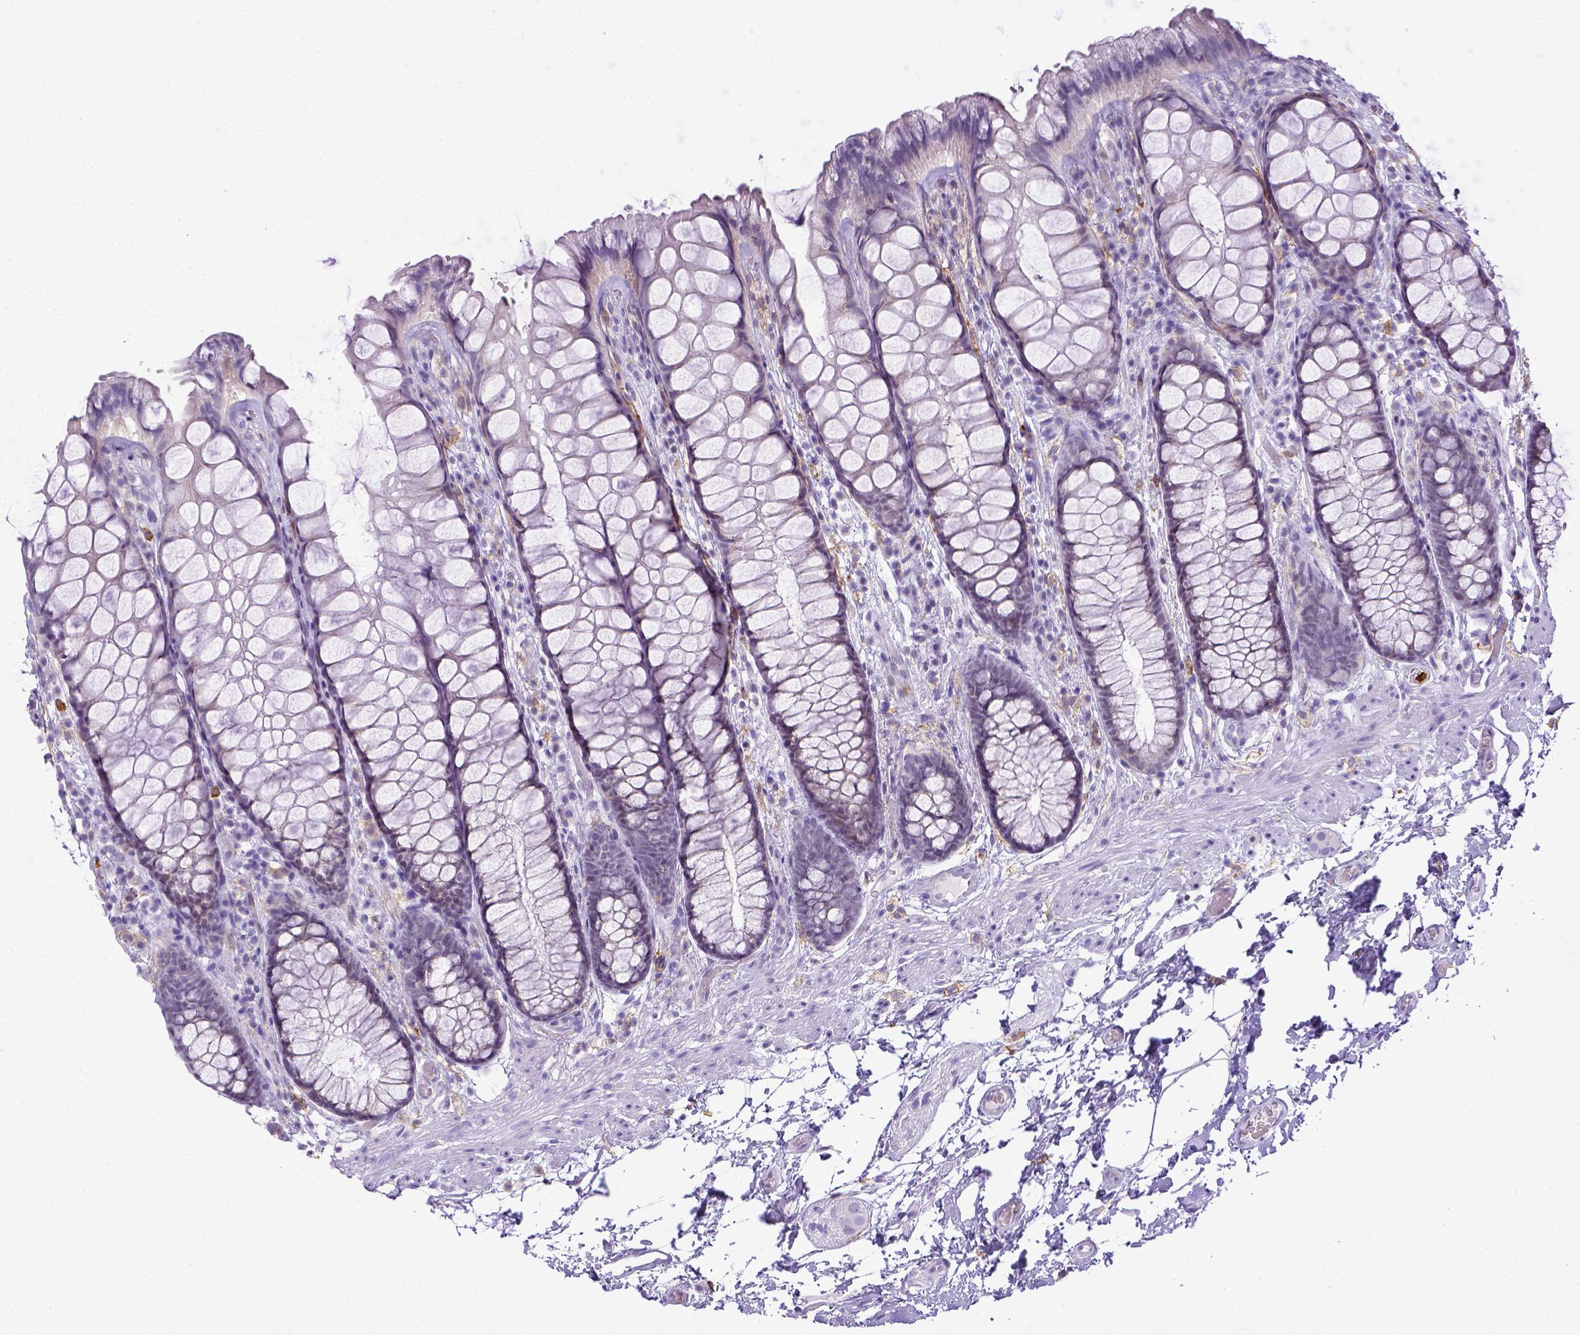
{"staining": {"intensity": "negative", "quantity": "none", "location": "none"}, "tissue": "rectum", "cell_type": "Glandular cells", "image_type": "normal", "snomed": [{"axis": "morphology", "description": "Normal tissue, NOS"}, {"axis": "topography", "description": "Rectum"}], "caption": "This photomicrograph is of normal rectum stained with IHC to label a protein in brown with the nuclei are counter-stained blue. There is no staining in glandular cells. (Stains: DAB immunohistochemistry (IHC) with hematoxylin counter stain, Microscopy: brightfield microscopy at high magnification).", "gene": "ITGAM", "patient": {"sex": "female", "age": 62}}